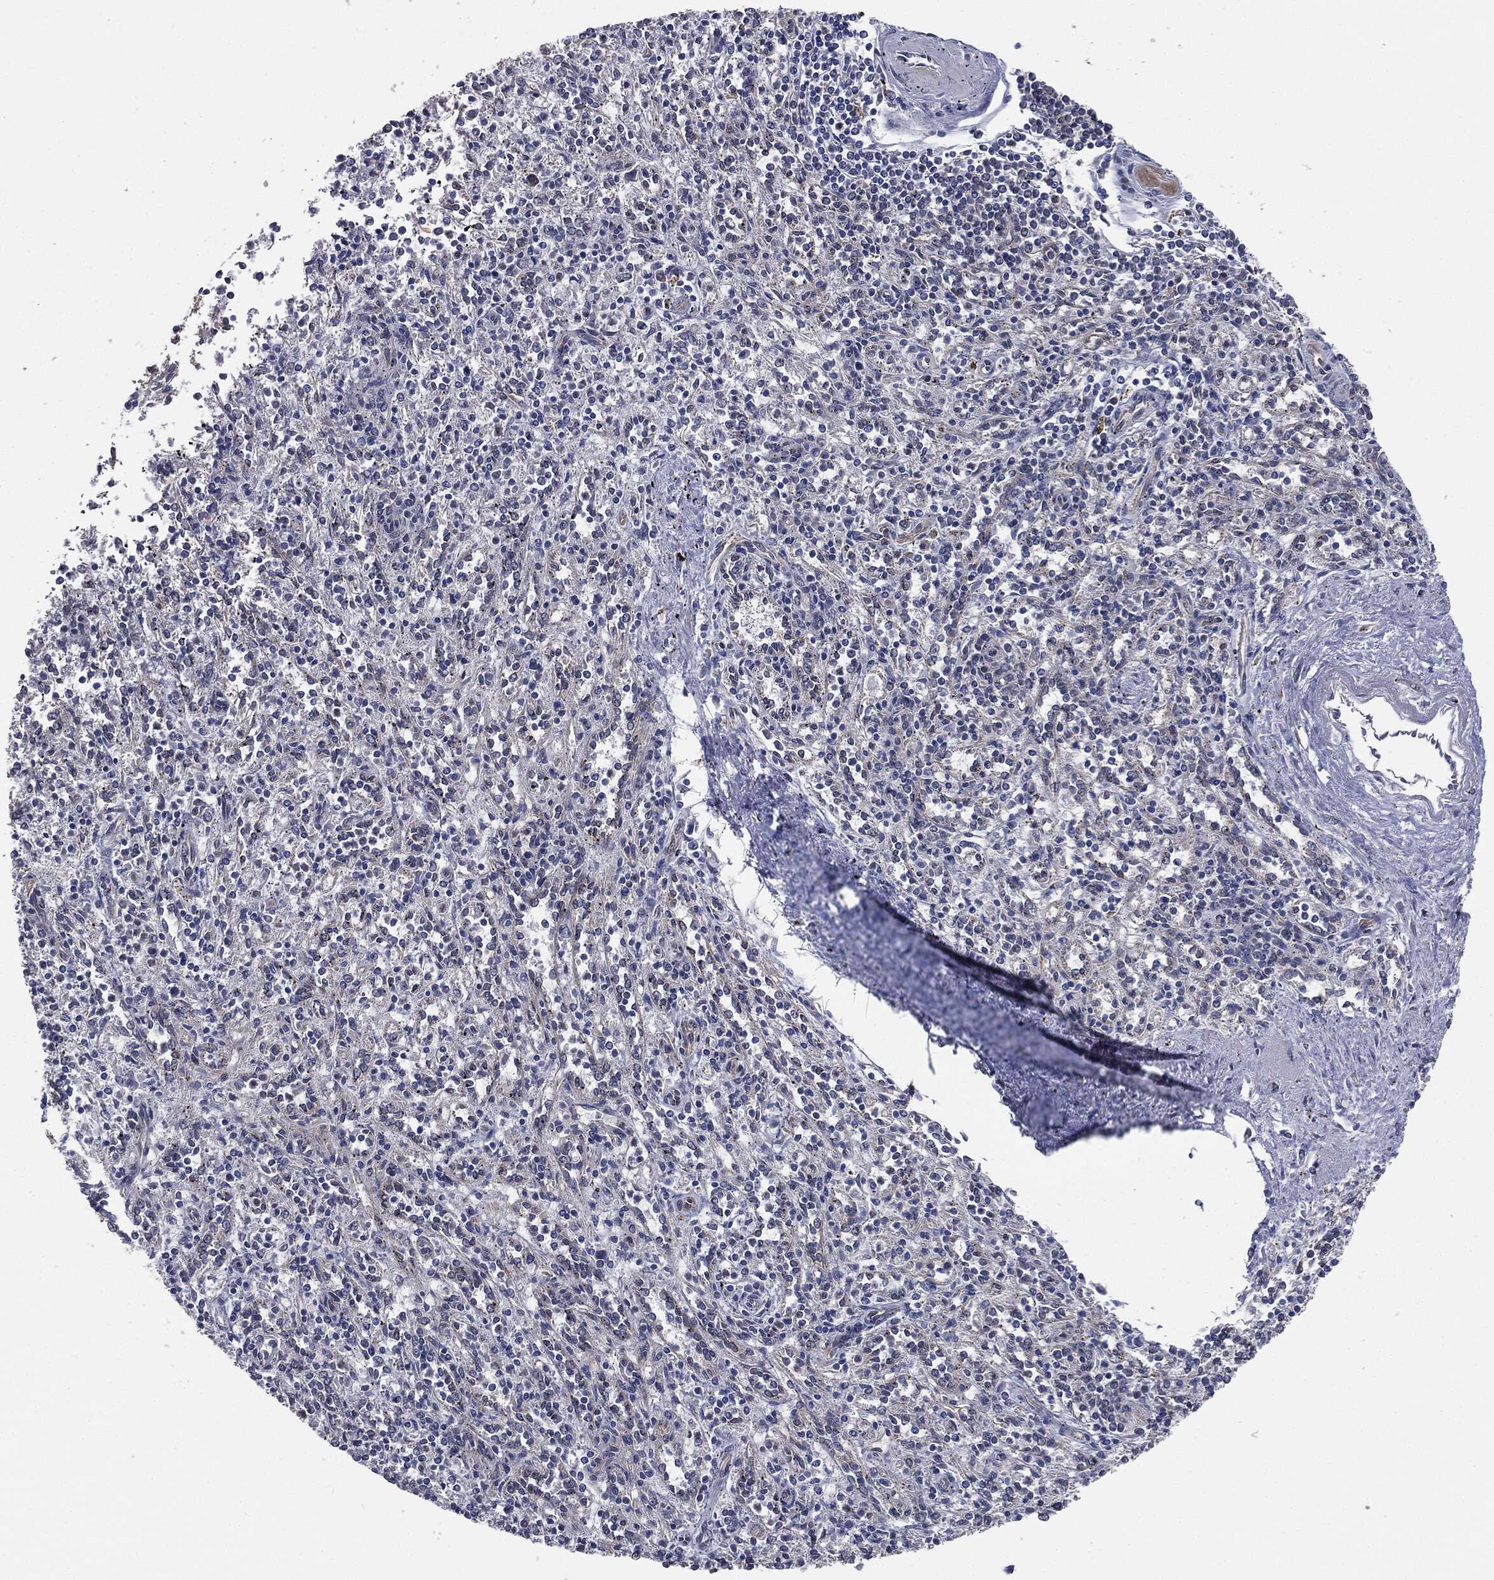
{"staining": {"intensity": "negative", "quantity": "none", "location": "none"}, "tissue": "spleen", "cell_type": "Cells in red pulp", "image_type": "normal", "snomed": [{"axis": "morphology", "description": "Normal tissue, NOS"}, {"axis": "topography", "description": "Spleen"}], "caption": "Immunohistochemistry of normal spleen reveals no positivity in cells in red pulp.", "gene": "TRMT1L", "patient": {"sex": "male", "age": 69}}